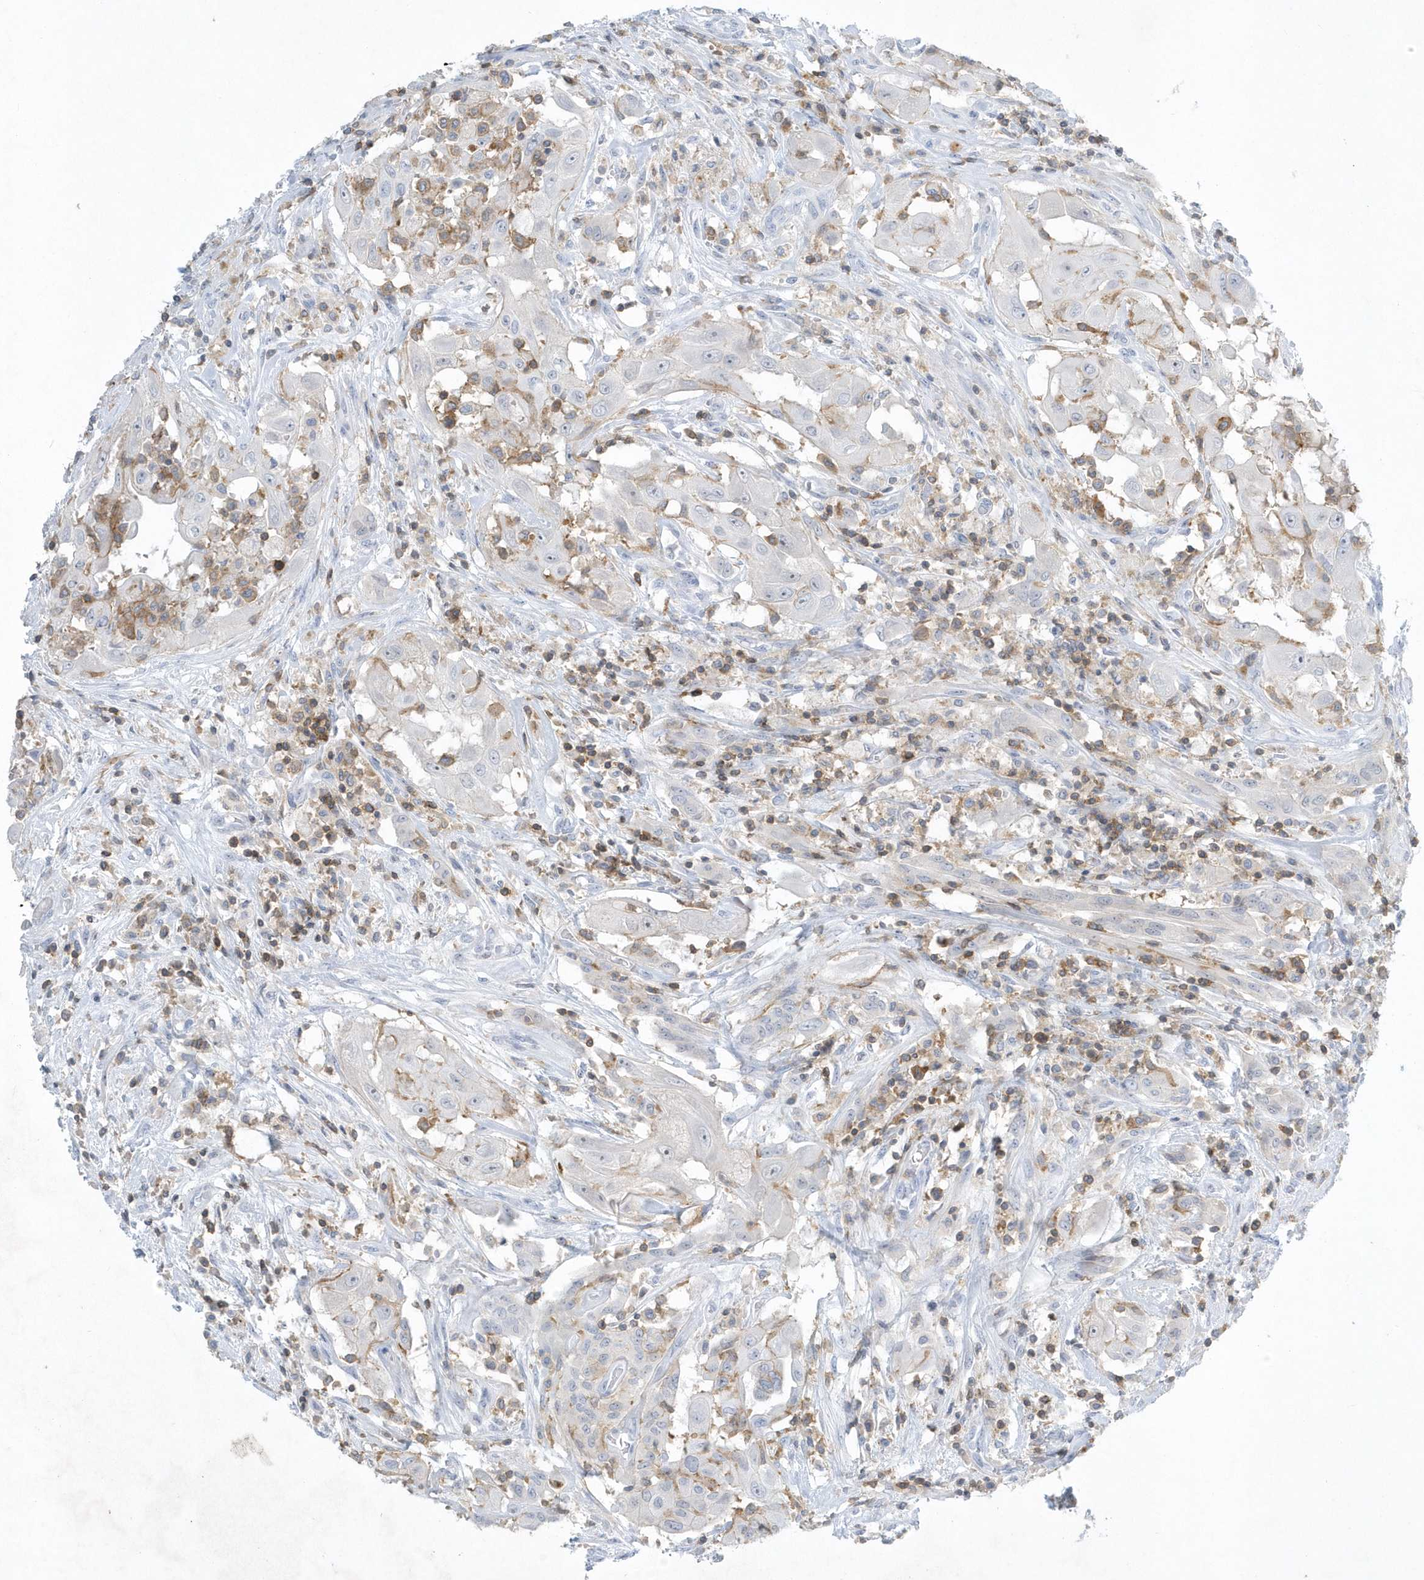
{"staining": {"intensity": "negative", "quantity": "none", "location": "none"}, "tissue": "thyroid cancer", "cell_type": "Tumor cells", "image_type": "cancer", "snomed": [{"axis": "morphology", "description": "Papillary adenocarcinoma, NOS"}, {"axis": "topography", "description": "Thyroid gland"}], "caption": "This is an immunohistochemistry photomicrograph of human thyroid papillary adenocarcinoma. There is no expression in tumor cells.", "gene": "PSD4", "patient": {"sex": "female", "age": 59}}